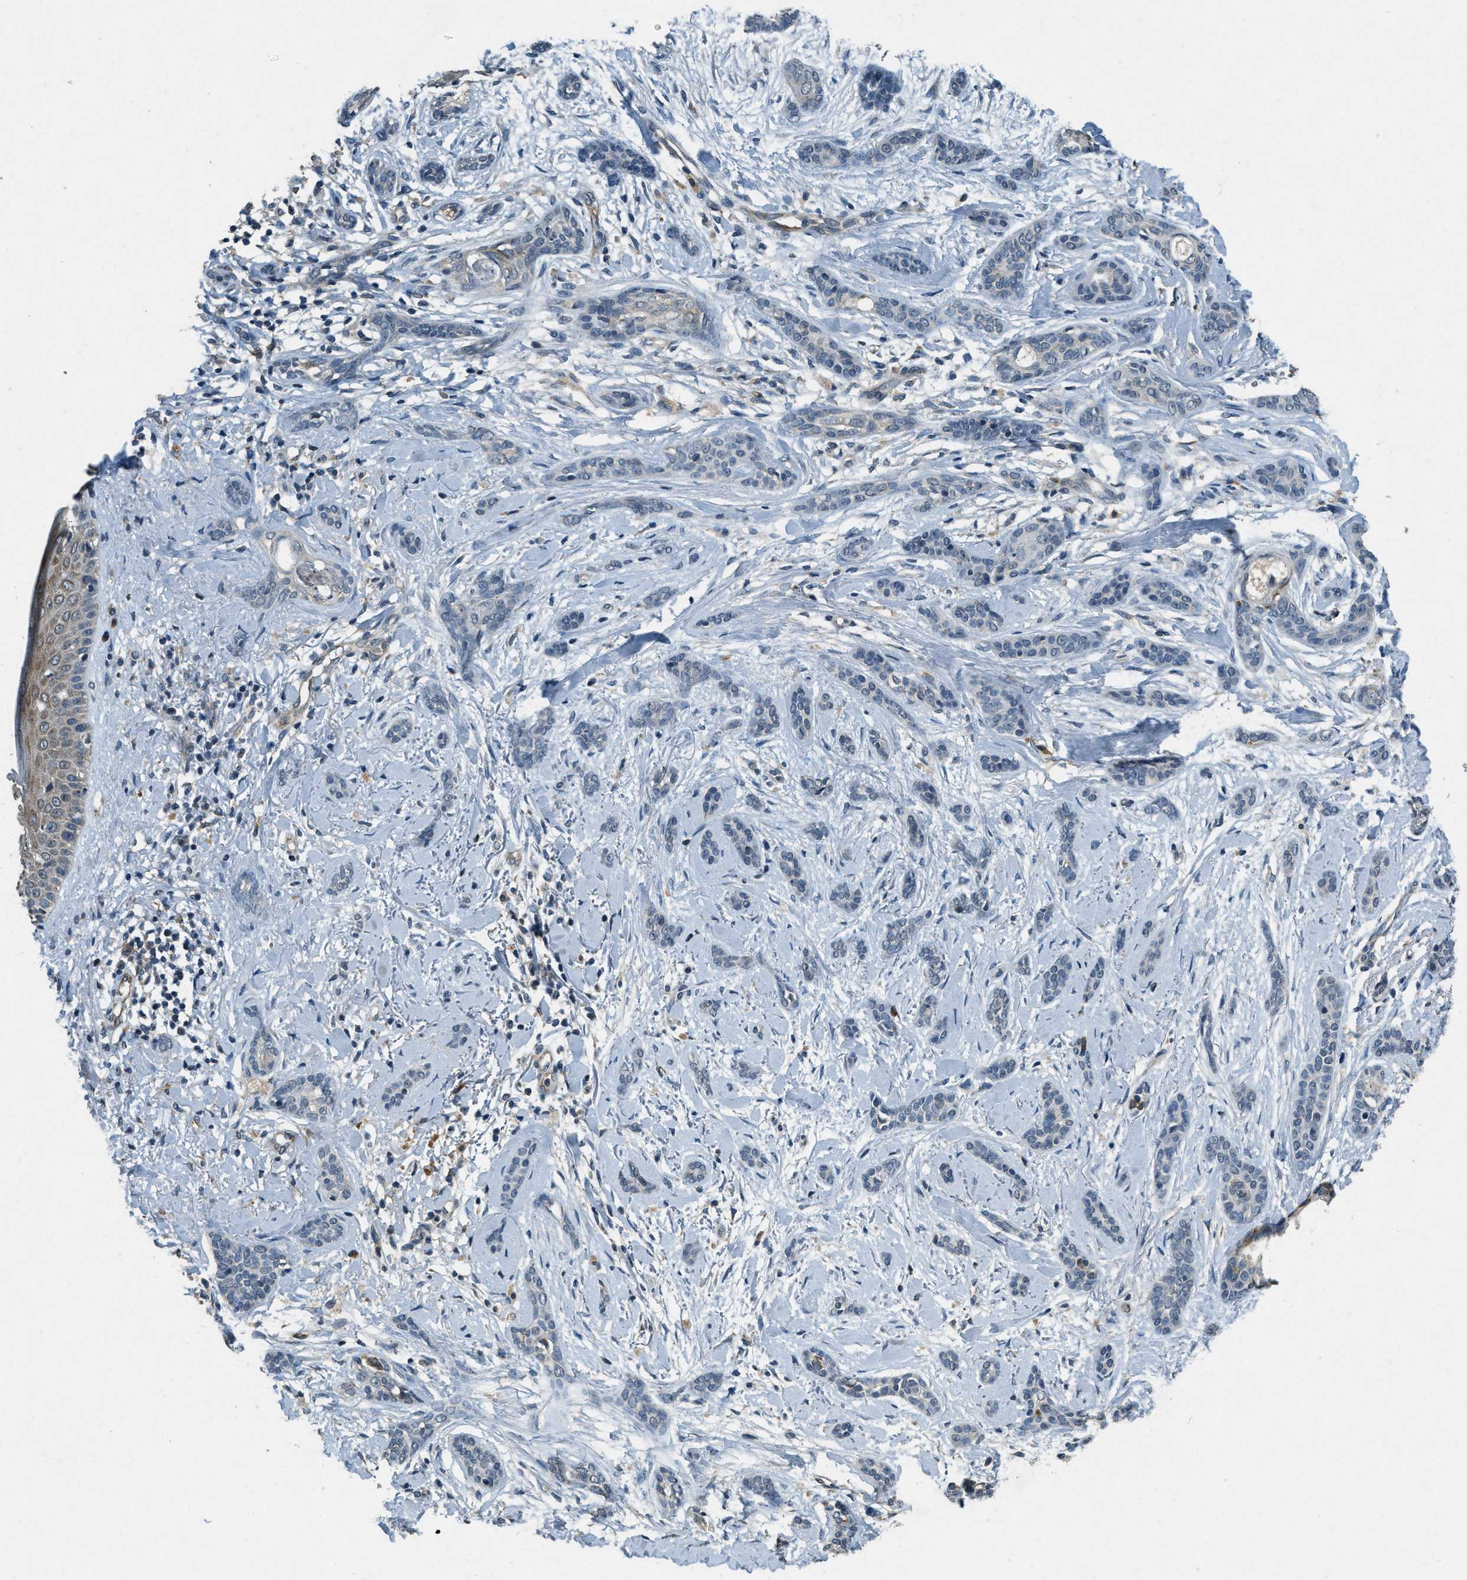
{"staining": {"intensity": "negative", "quantity": "none", "location": "none"}, "tissue": "skin cancer", "cell_type": "Tumor cells", "image_type": "cancer", "snomed": [{"axis": "morphology", "description": "Basal cell carcinoma"}, {"axis": "morphology", "description": "Adnexal tumor, benign"}, {"axis": "topography", "description": "Skin"}], "caption": "High magnification brightfield microscopy of skin cancer stained with DAB (3,3'-diaminobenzidine) (brown) and counterstained with hematoxylin (blue): tumor cells show no significant staining.", "gene": "RAB3D", "patient": {"sex": "female", "age": 42}}